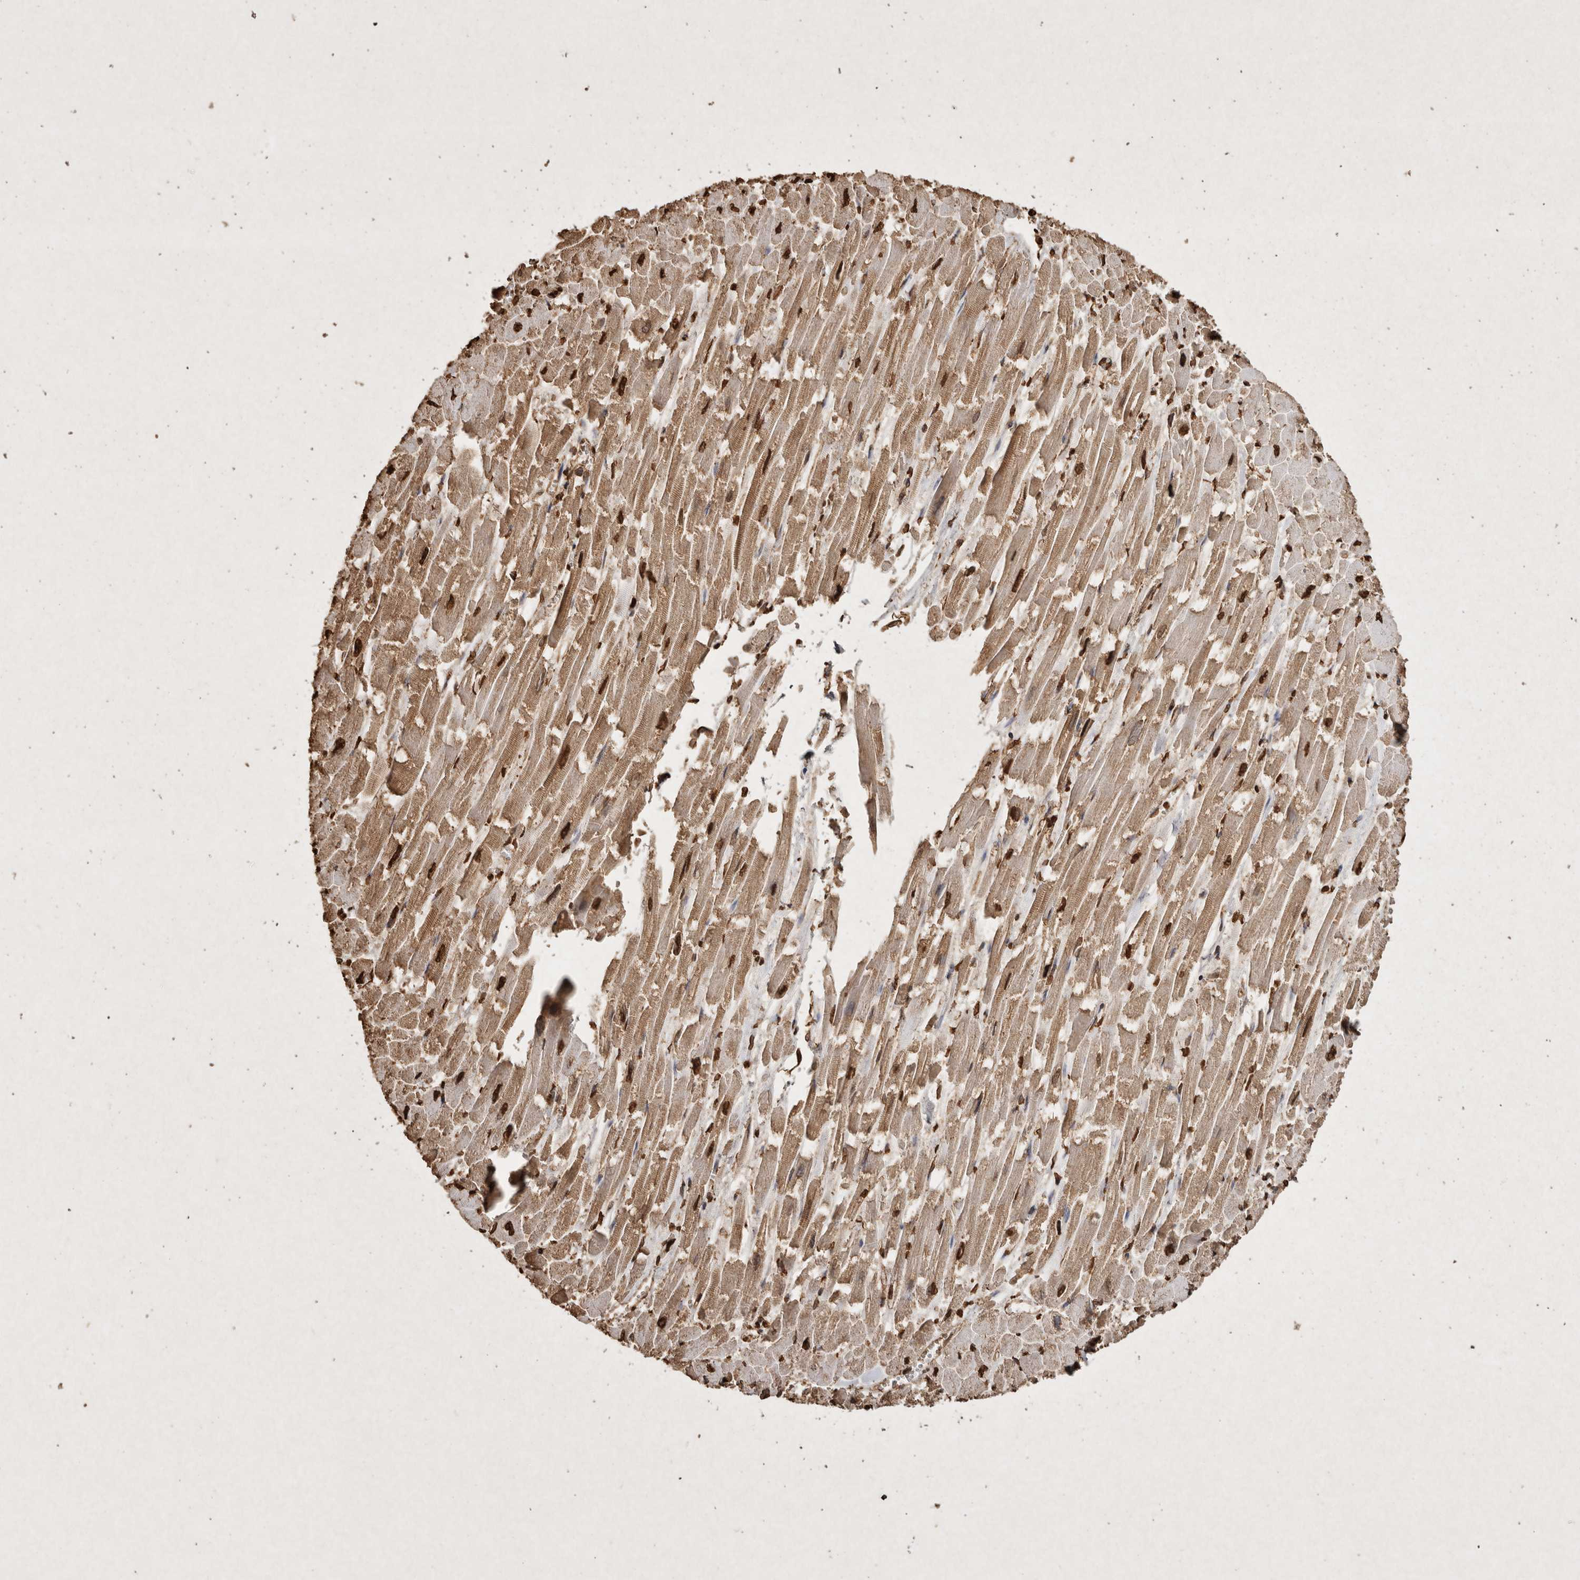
{"staining": {"intensity": "strong", "quantity": ">75%", "location": "cytoplasmic/membranous,nuclear"}, "tissue": "heart muscle", "cell_type": "Cardiomyocytes", "image_type": "normal", "snomed": [{"axis": "morphology", "description": "Normal tissue, NOS"}, {"axis": "topography", "description": "Heart"}], "caption": "Immunohistochemical staining of benign human heart muscle demonstrates strong cytoplasmic/membranous,nuclear protein expression in approximately >75% of cardiomyocytes.", "gene": "FSTL3", "patient": {"sex": "male", "age": 54}}